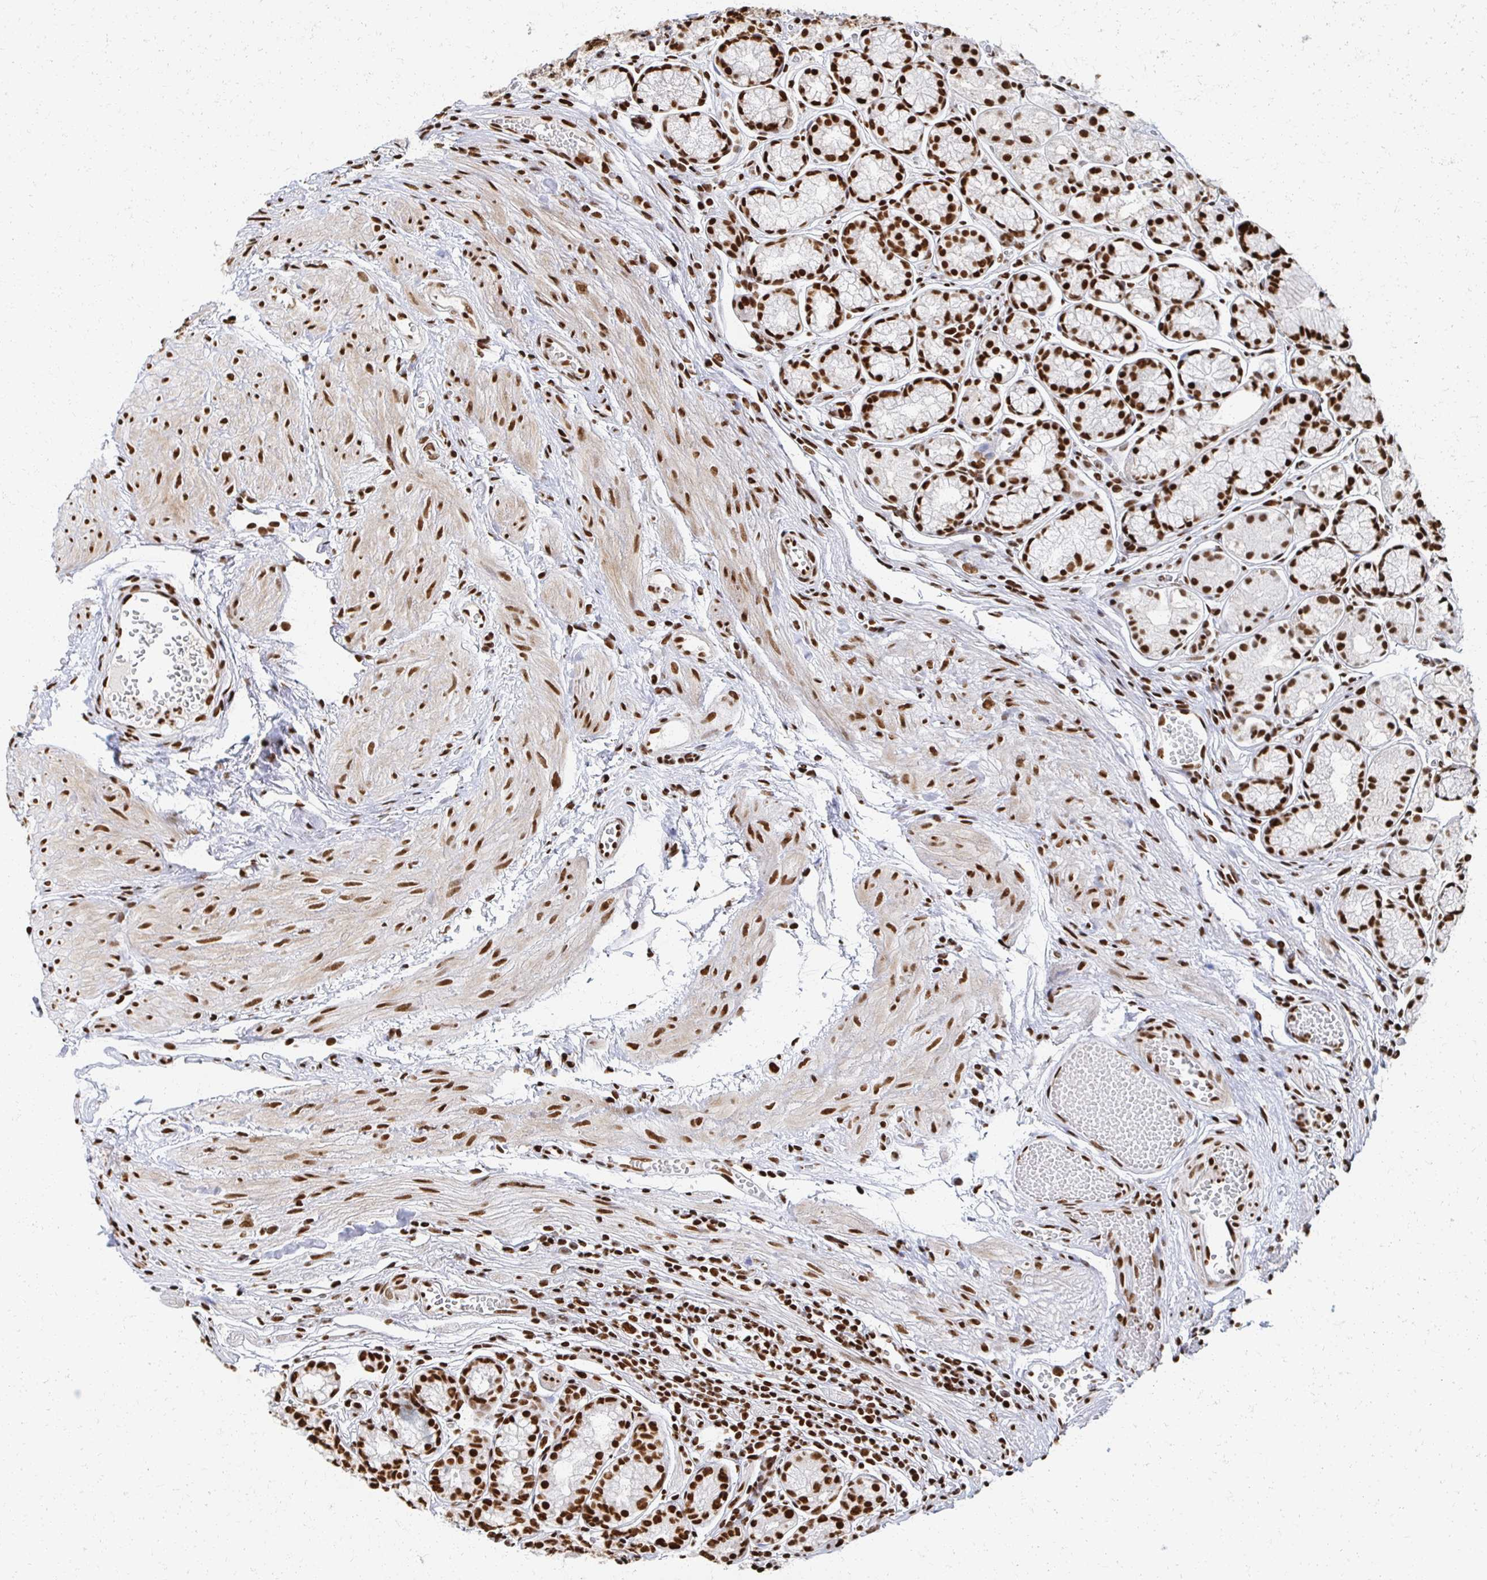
{"staining": {"intensity": "strong", "quantity": ">75%", "location": "cytoplasmic/membranous,nuclear"}, "tissue": "stomach", "cell_type": "Glandular cells", "image_type": "normal", "snomed": [{"axis": "morphology", "description": "Normal tissue, NOS"}, {"axis": "topography", "description": "Smooth muscle"}, {"axis": "topography", "description": "Stomach"}], "caption": "Unremarkable stomach displays strong cytoplasmic/membranous,nuclear positivity in approximately >75% of glandular cells, visualized by immunohistochemistry.", "gene": "RBBP4", "patient": {"sex": "male", "age": 70}}